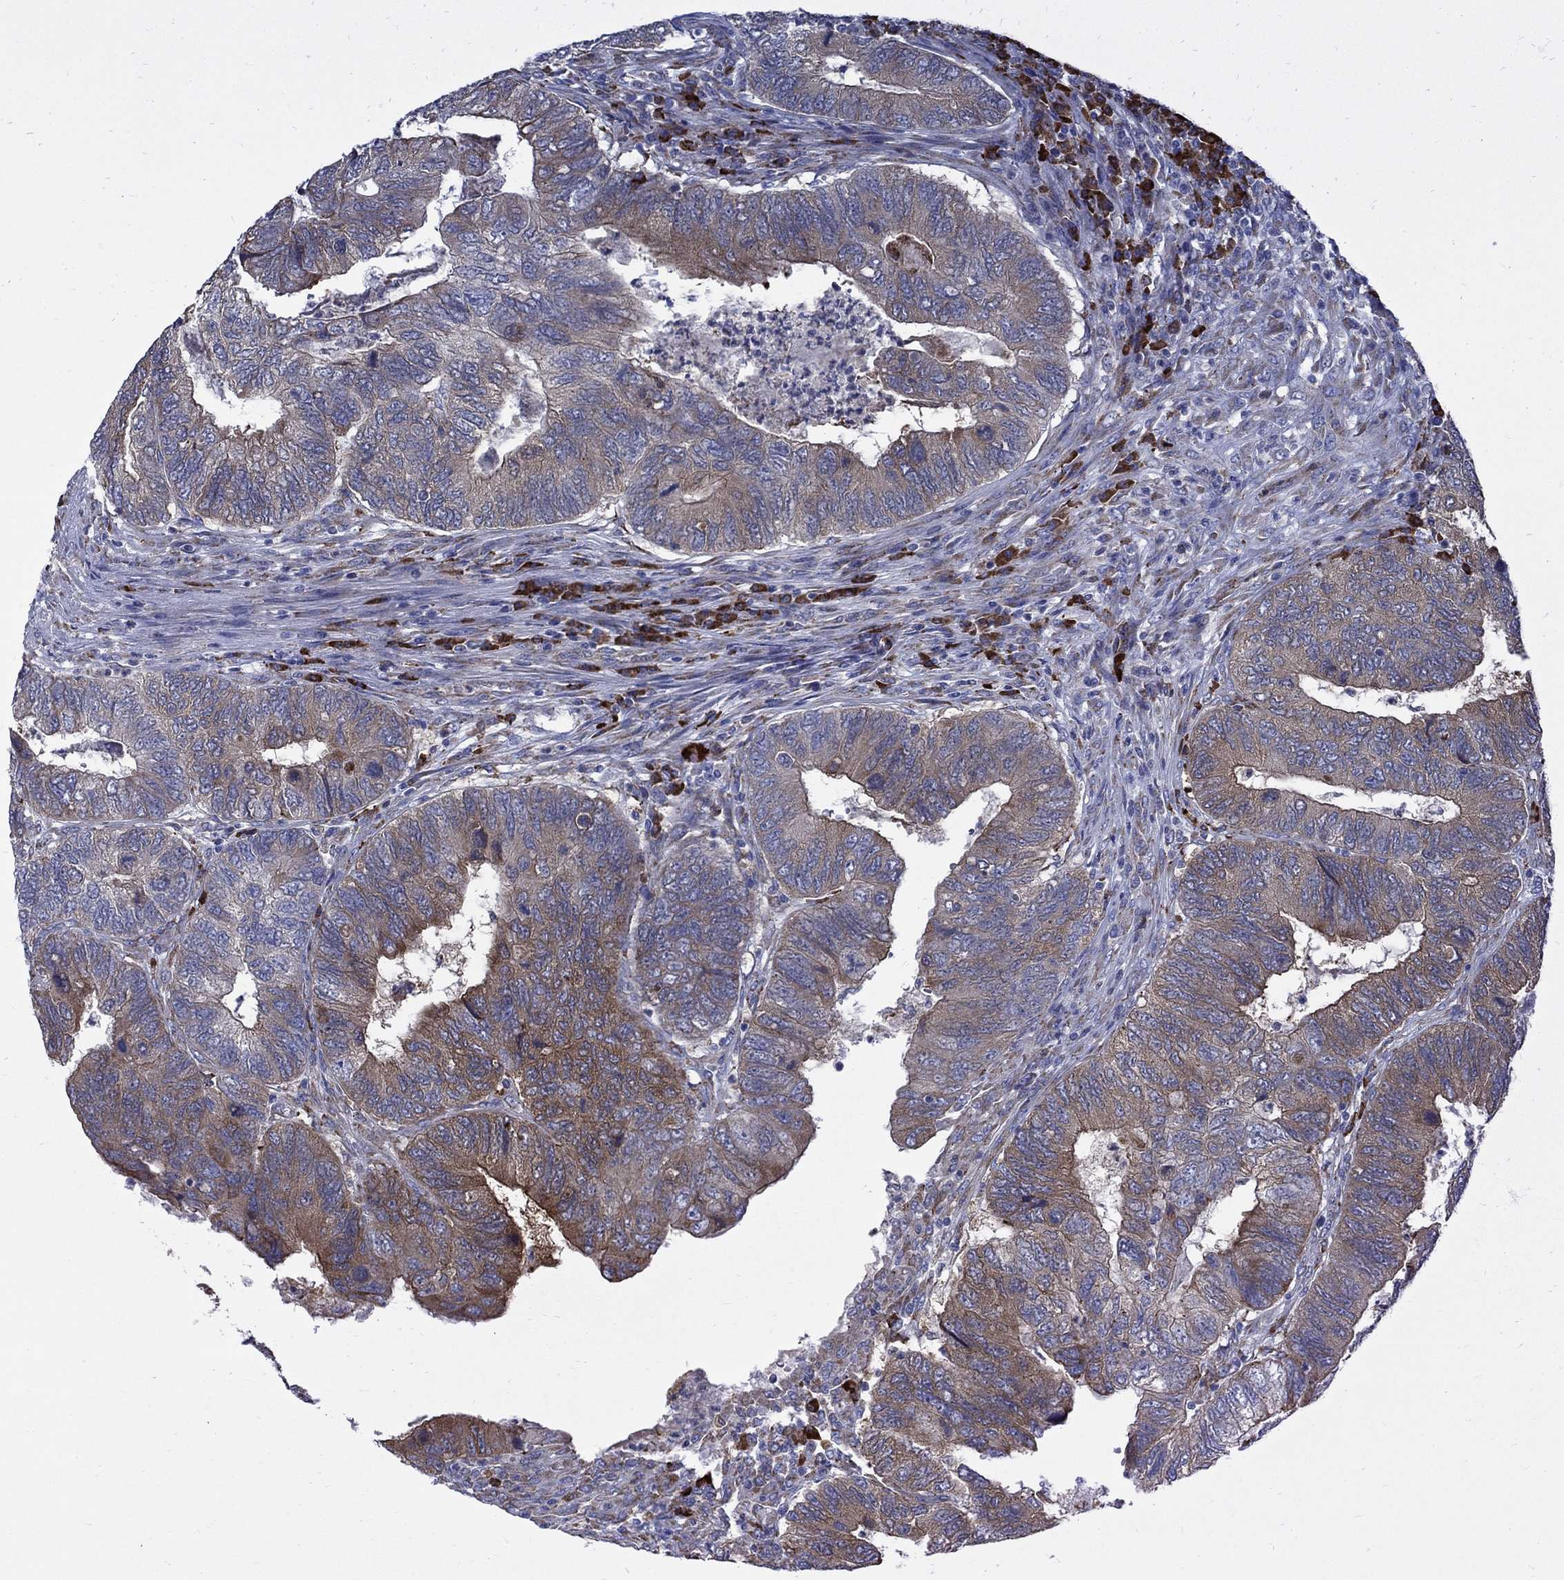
{"staining": {"intensity": "moderate", "quantity": "25%-75%", "location": "cytoplasmic/membranous"}, "tissue": "colorectal cancer", "cell_type": "Tumor cells", "image_type": "cancer", "snomed": [{"axis": "morphology", "description": "Adenocarcinoma, NOS"}, {"axis": "topography", "description": "Colon"}], "caption": "Immunohistochemical staining of human colorectal cancer (adenocarcinoma) demonstrates medium levels of moderate cytoplasmic/membranous protein positivity in about 25%-75% of tumor cells. (DAB IHC with brightfield microscopy, high magnification).", "gene": "ASNS", "patient": {"sex": "female", "age": 67}}